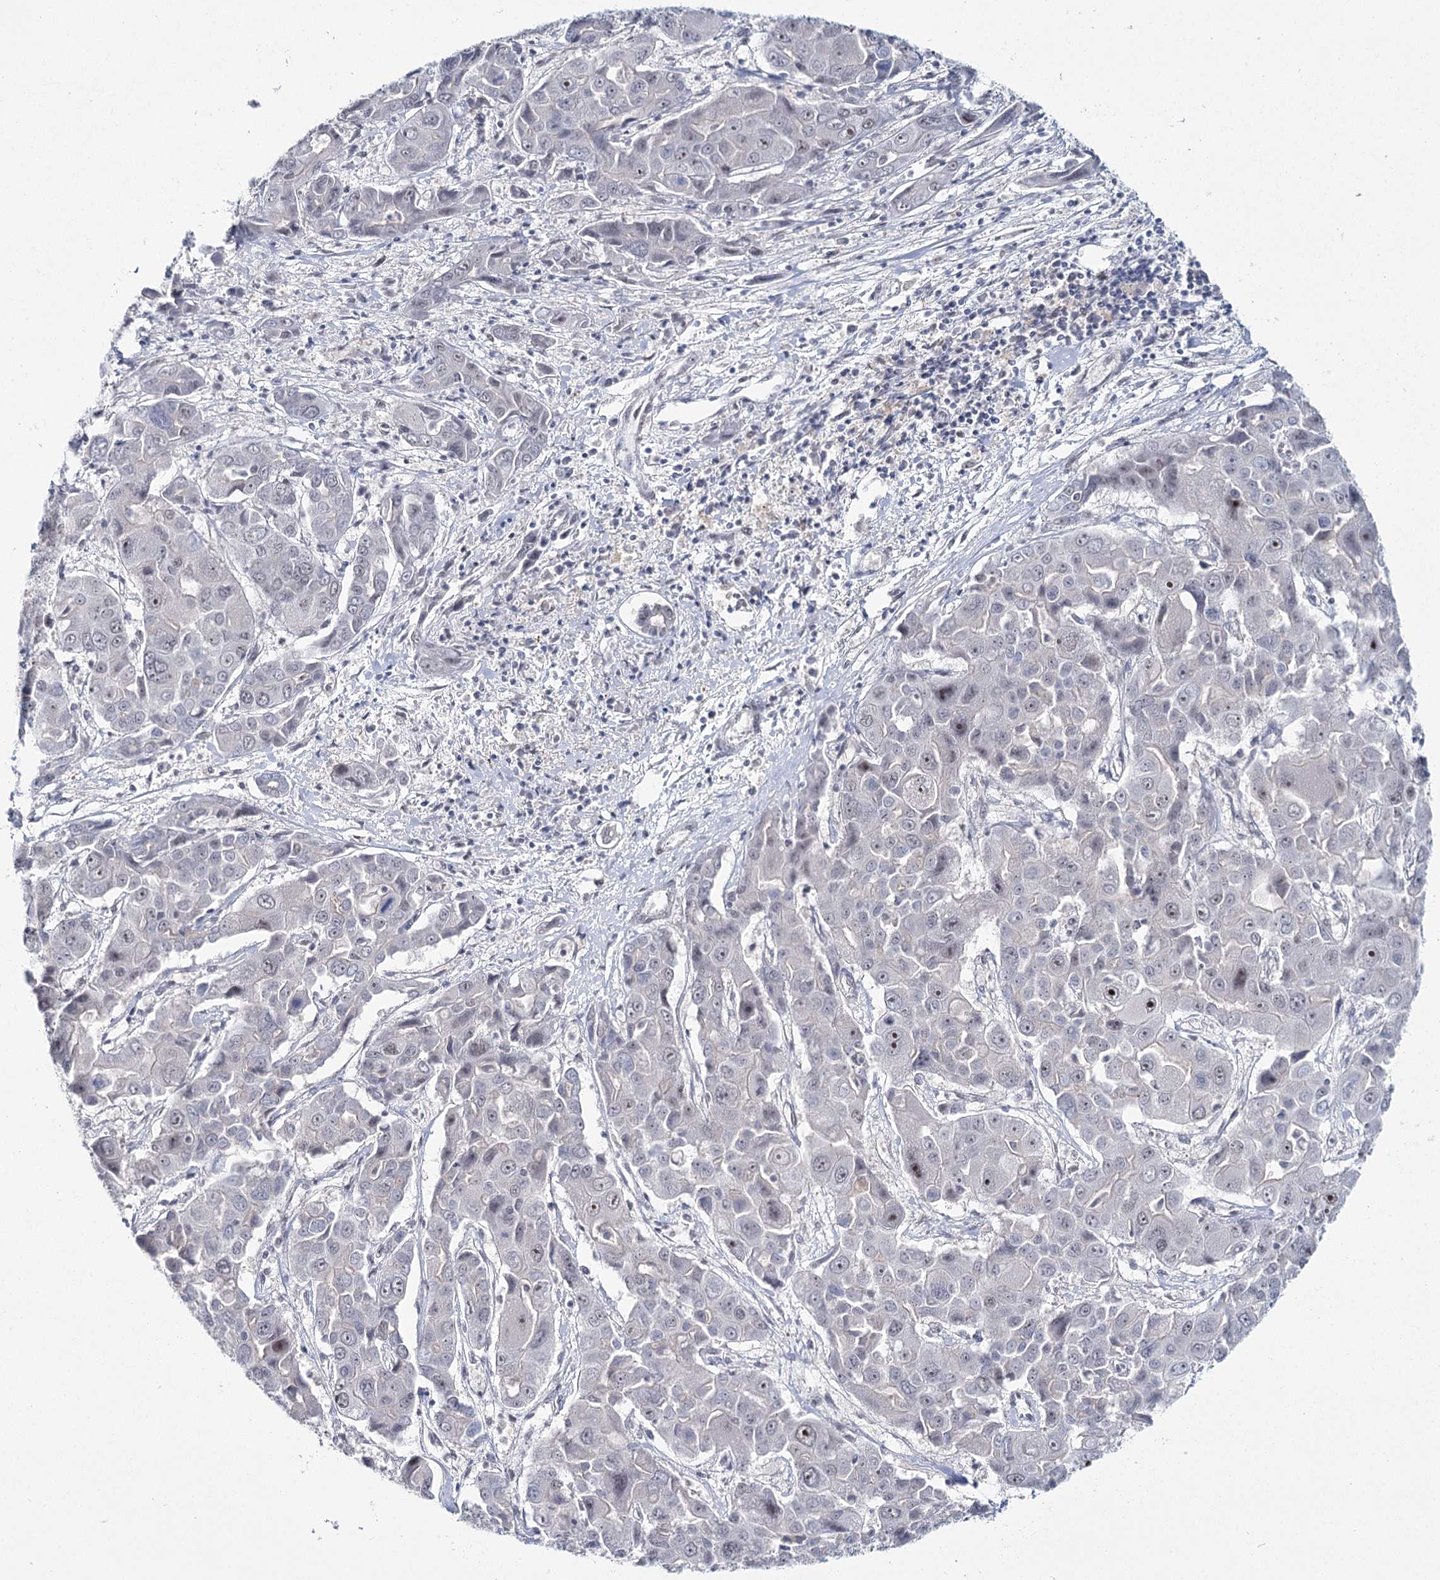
{"staining": {"intensity": "strong", "quantity": "<25%", "location": "nuclear"}, "tissue": "liver cancer", "cell_type": "Tumor cells", "image_type": "cancer", "snomed": [{"axis": "morphology", "description": "Cholangiocarcinoma"}, {"axis": "topography", "description": "Liver"}], "caption": "Human liver cancer (cholangiocarcinoma) stained with a protein marker displays strong staining in tumor cells.", "gene": "SCAF8", "patient": {"sex": "male", "age": 67}}